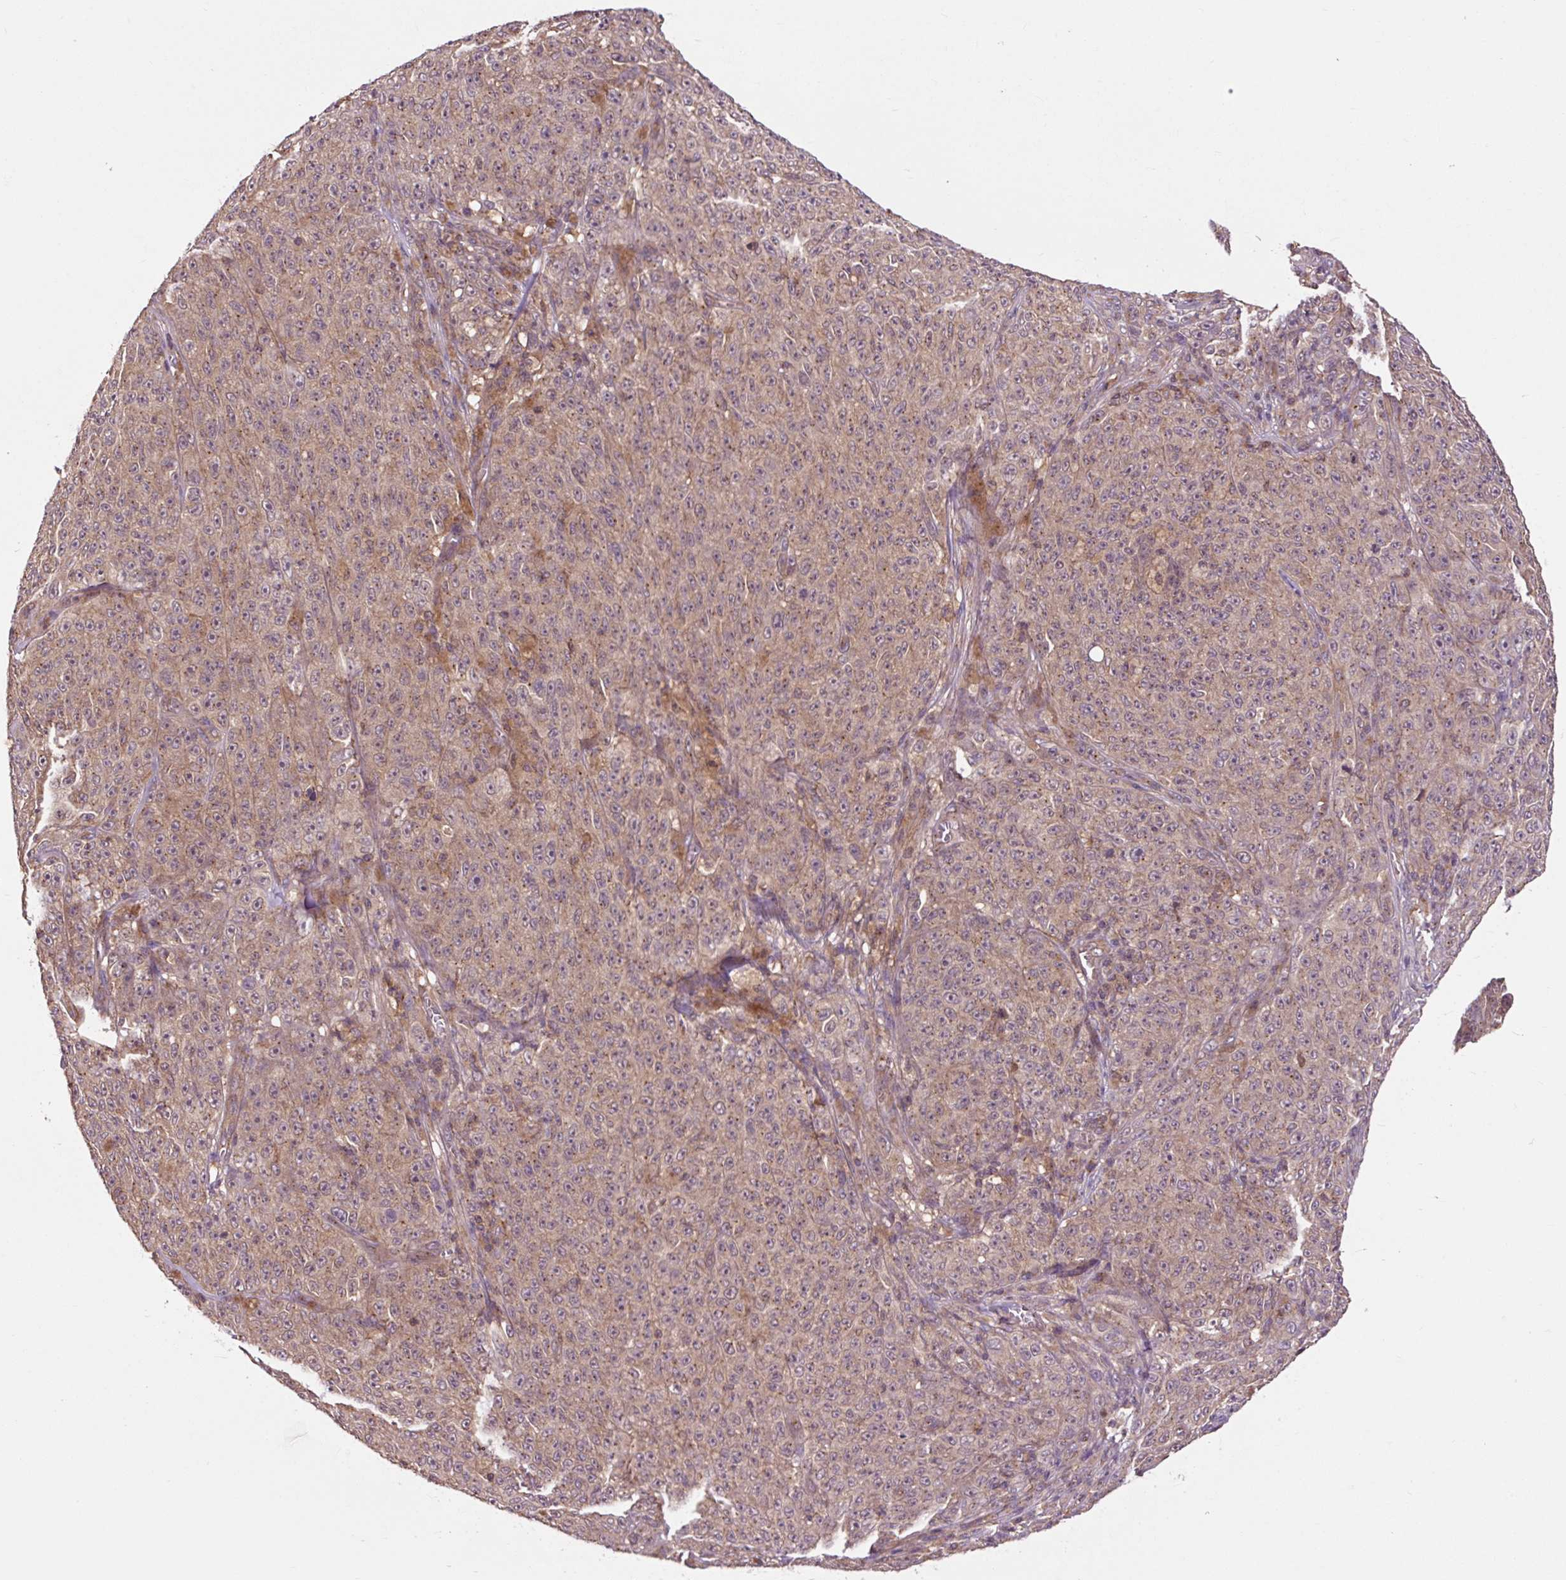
{"staining": {"intensity": "weak", "quantity": "25%-75%", "location": "cytoplasmic/membranous"}, "tissue": "melanoma", "cell_type": "Tumor cells", "image_type": "cancer", "snomed": [{"axis": "morphology", "description": "Malignant melanoma, NOS"}, {"axis": "topography", "description": "Skin"}], "caption": "Malignant melanoma stained with DAB immunohistochemistry (IHC) displays low levels of weak cytoplasmic/membranous positivity in about 25%-75% of tumor cells.", "gene": "MMS19", "patient": {"sex": "female", "age": 82}}